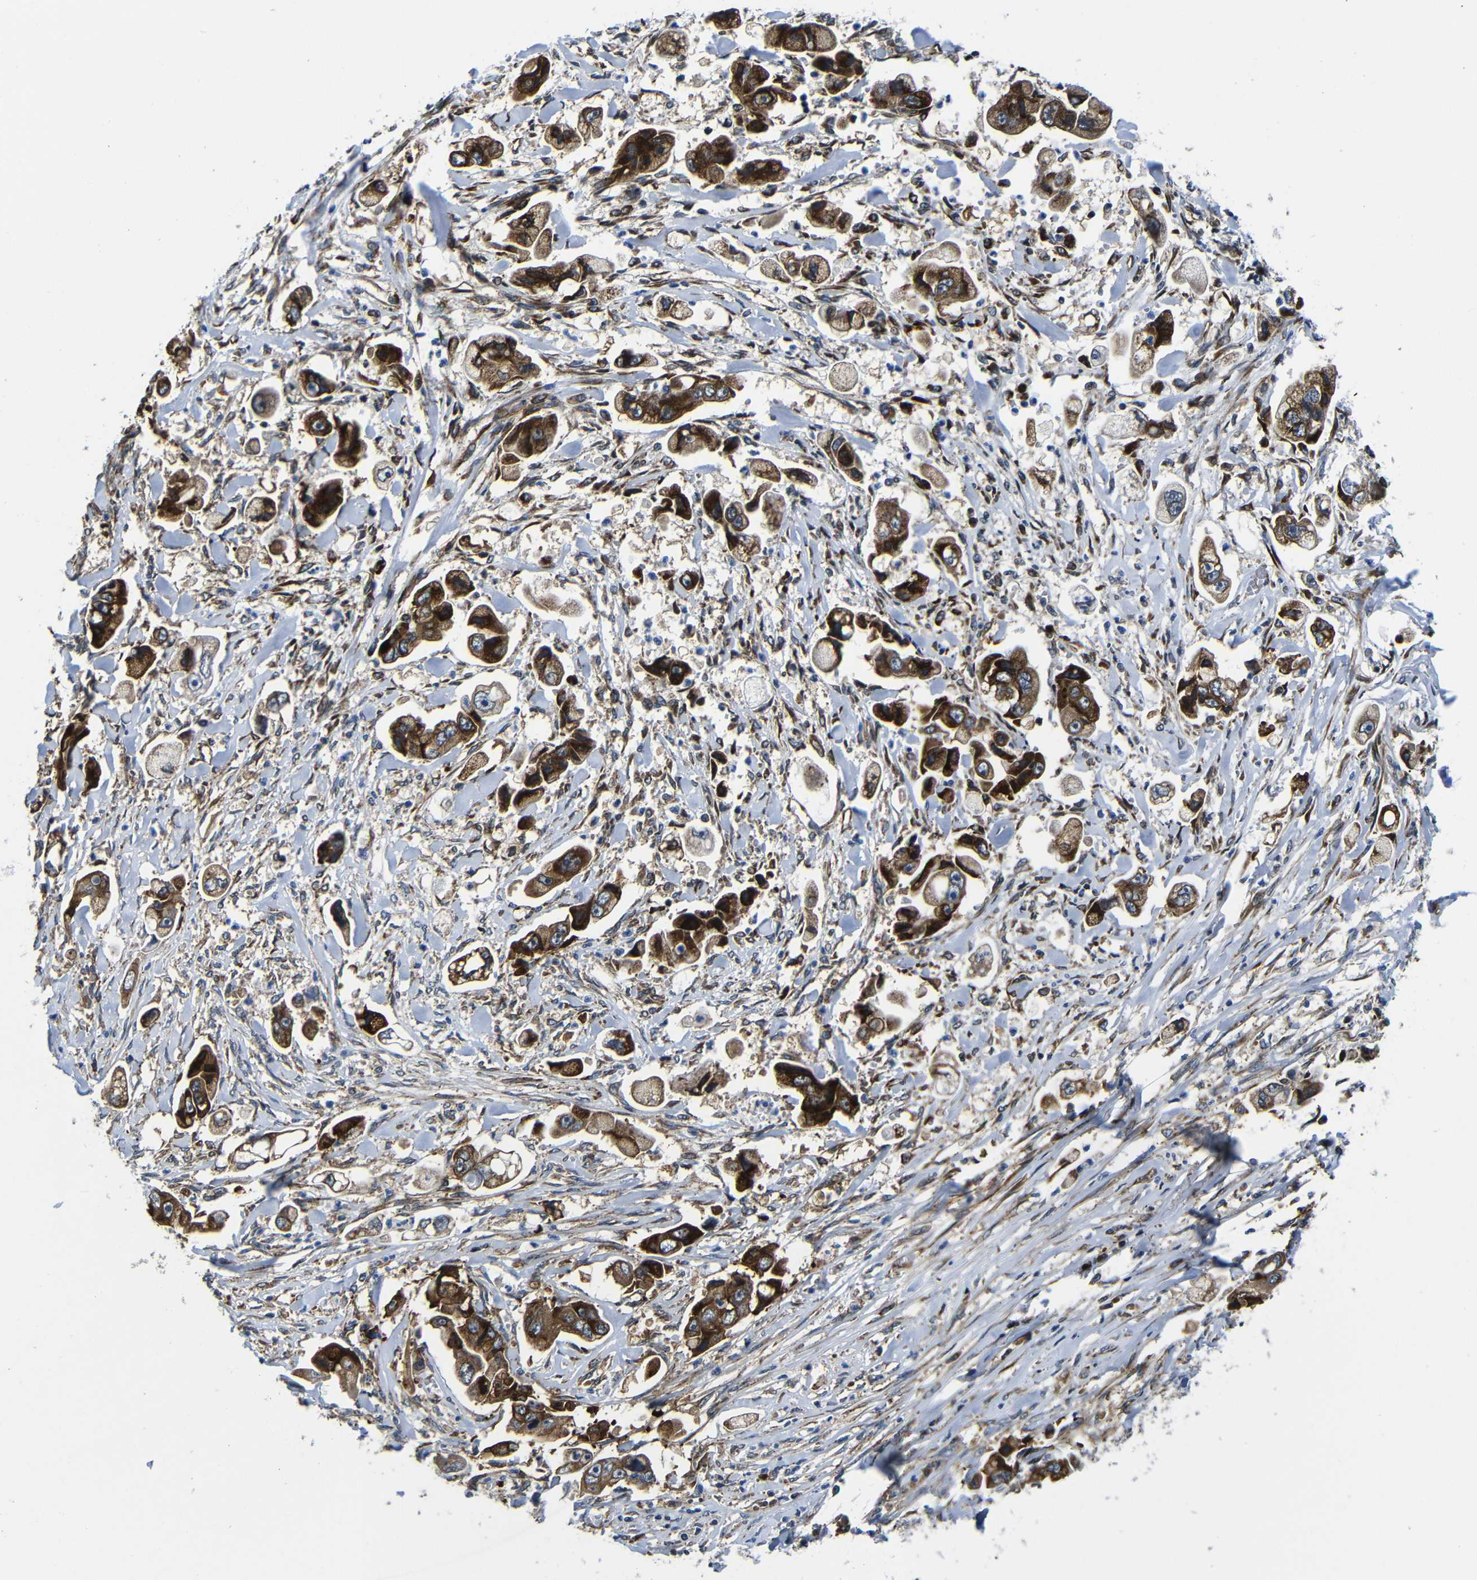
{"staining": {"intensity": "strong", "quantity": ">75%", "location": "cytoplasmic/membranous"}, "tissue": "stomach cancer", "cell_type": "Tumor cells", "image_type": "cancer", "snomed": [{"axis": "morphology", "description": "Adenocarcinoma, NOS"}, {"axis": "topography", "description": "Stomach"}], "caption": "Immunohistochemistry (IHC) staining of stomach adenocarcinoma, which shows high levels of strong cytoplasmic/membranous expression in approximately >75% of tumor cells indicating strong cytoplasmic/membranous protein staining. The staining was performed using DAB (3,3'-diaminobenzidine) (brown) for protein detection and nuclei were counterstained in hematoxylin (blue).", "gene": "ABCE1", "patient": {"sex": "male", "age": 62}}